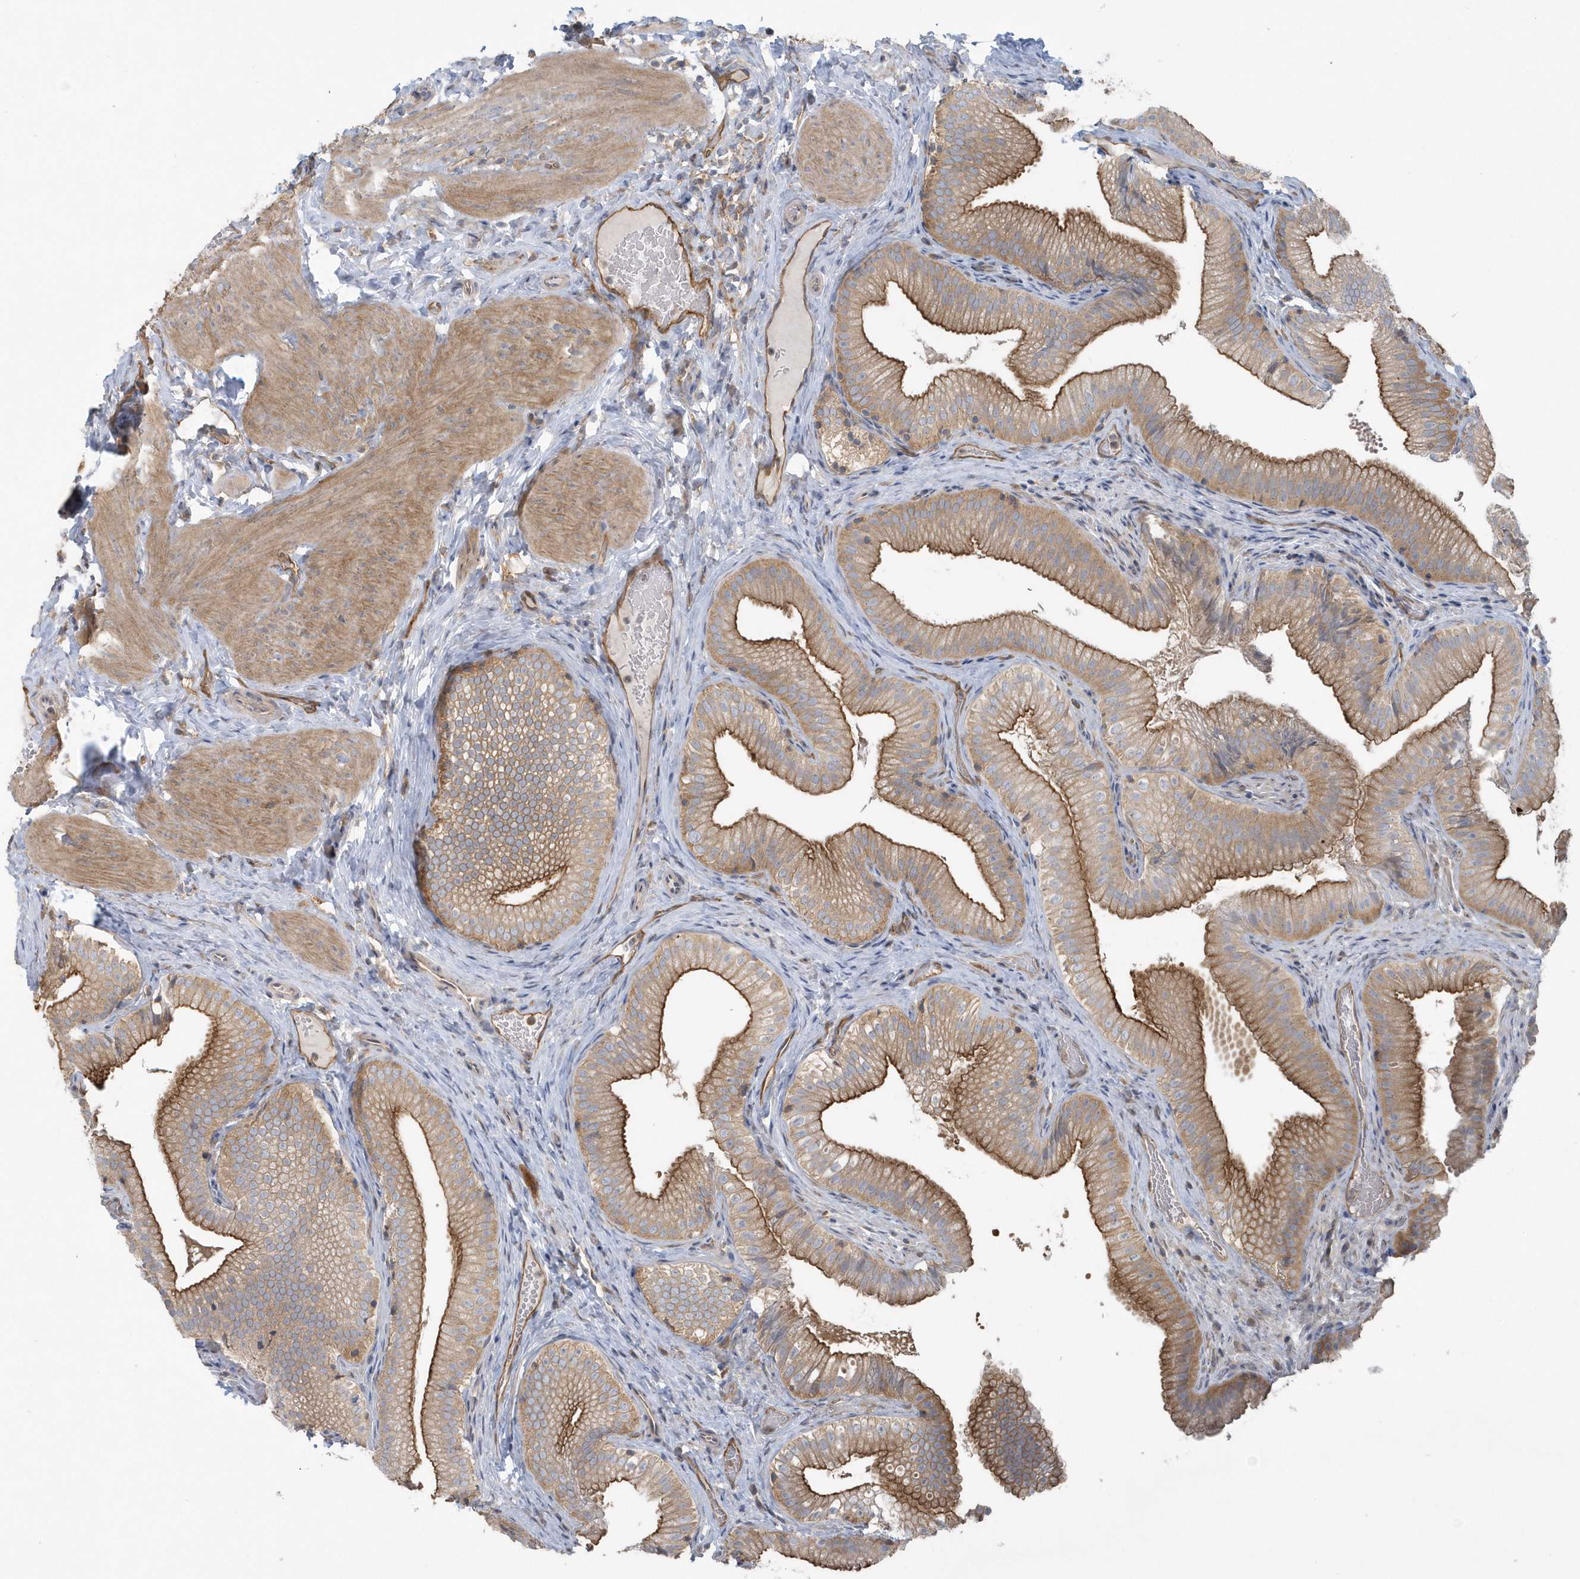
{"staining": {"intensity": "strong", "quantity": ">75%", "location": "cytoplasmic/membranous"}, "tissue": "gallbladder", "cell_type": "Glandular cells", "image_type": "normal", "snomed": [{"axis": "morphology", "description": "Normal tissue, NOS"}, {"axis": "topography", "description": "Gallbladder"}], "caption": "The micrograph exhibits staining of normal gallbladder, revealing strong cytoplasmic/membranous protein positivity (brown color) within glandular cells.", "gene": "RAI14", "patient": {"sex": "female", "age": 30}}